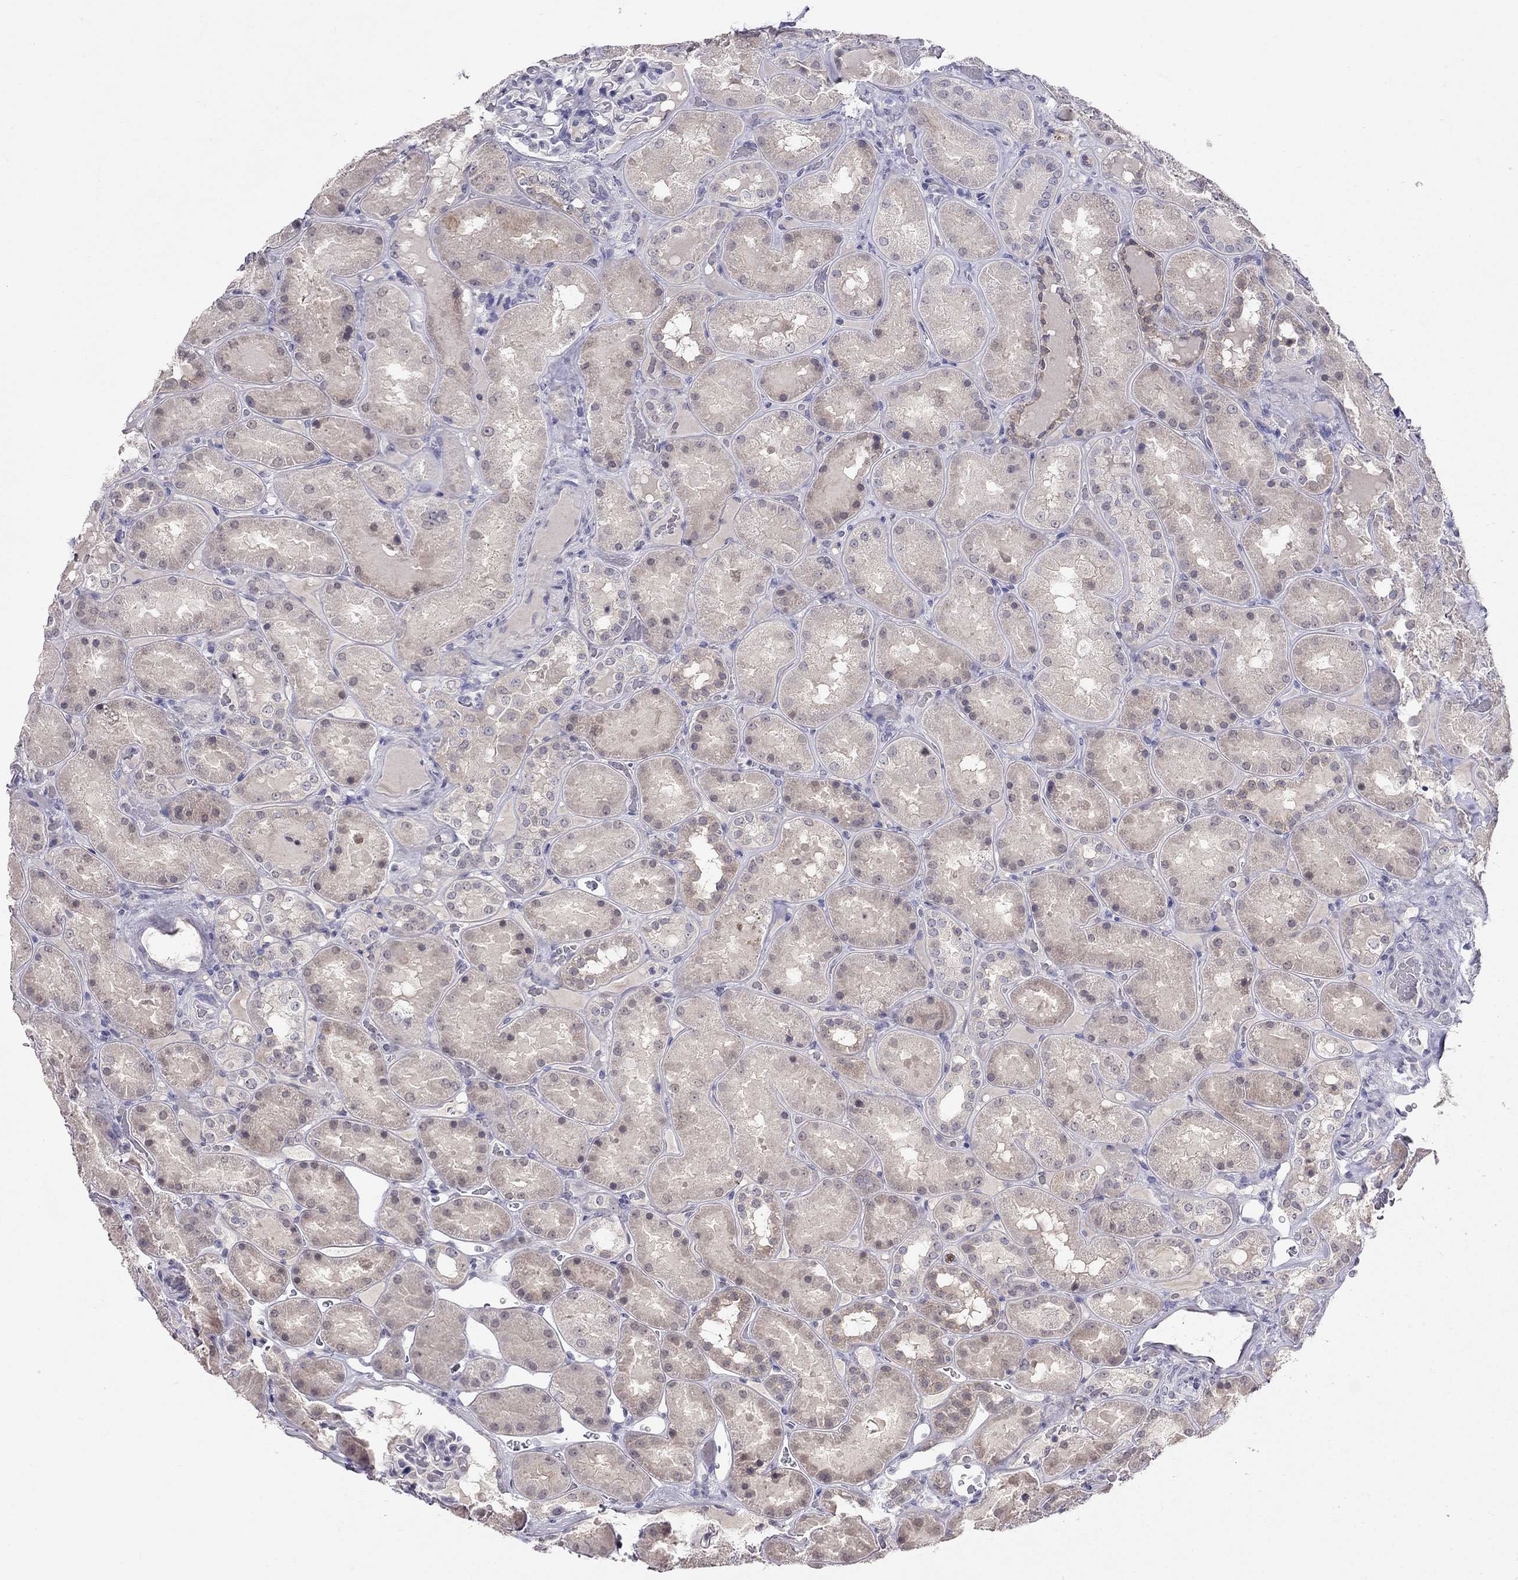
{"staining": {"intensity": "negative", "quantity": "none", "location": "none"}, "tissue": "kidney", "cell_type": "Cells in glomeruli", "image_type": "normal", "snomed": [{"axis": "morphology", "description": "Normal tissue, NOS"}, {"axis": "topography", "description": "Kidney"}], "caption": "DAB immunohistochemical staining of unremarkable human kidney displays no significant expression in cells in glomeruli.", "gene": "MYO3B", "patient": {"sex": "male", "age": 73}}